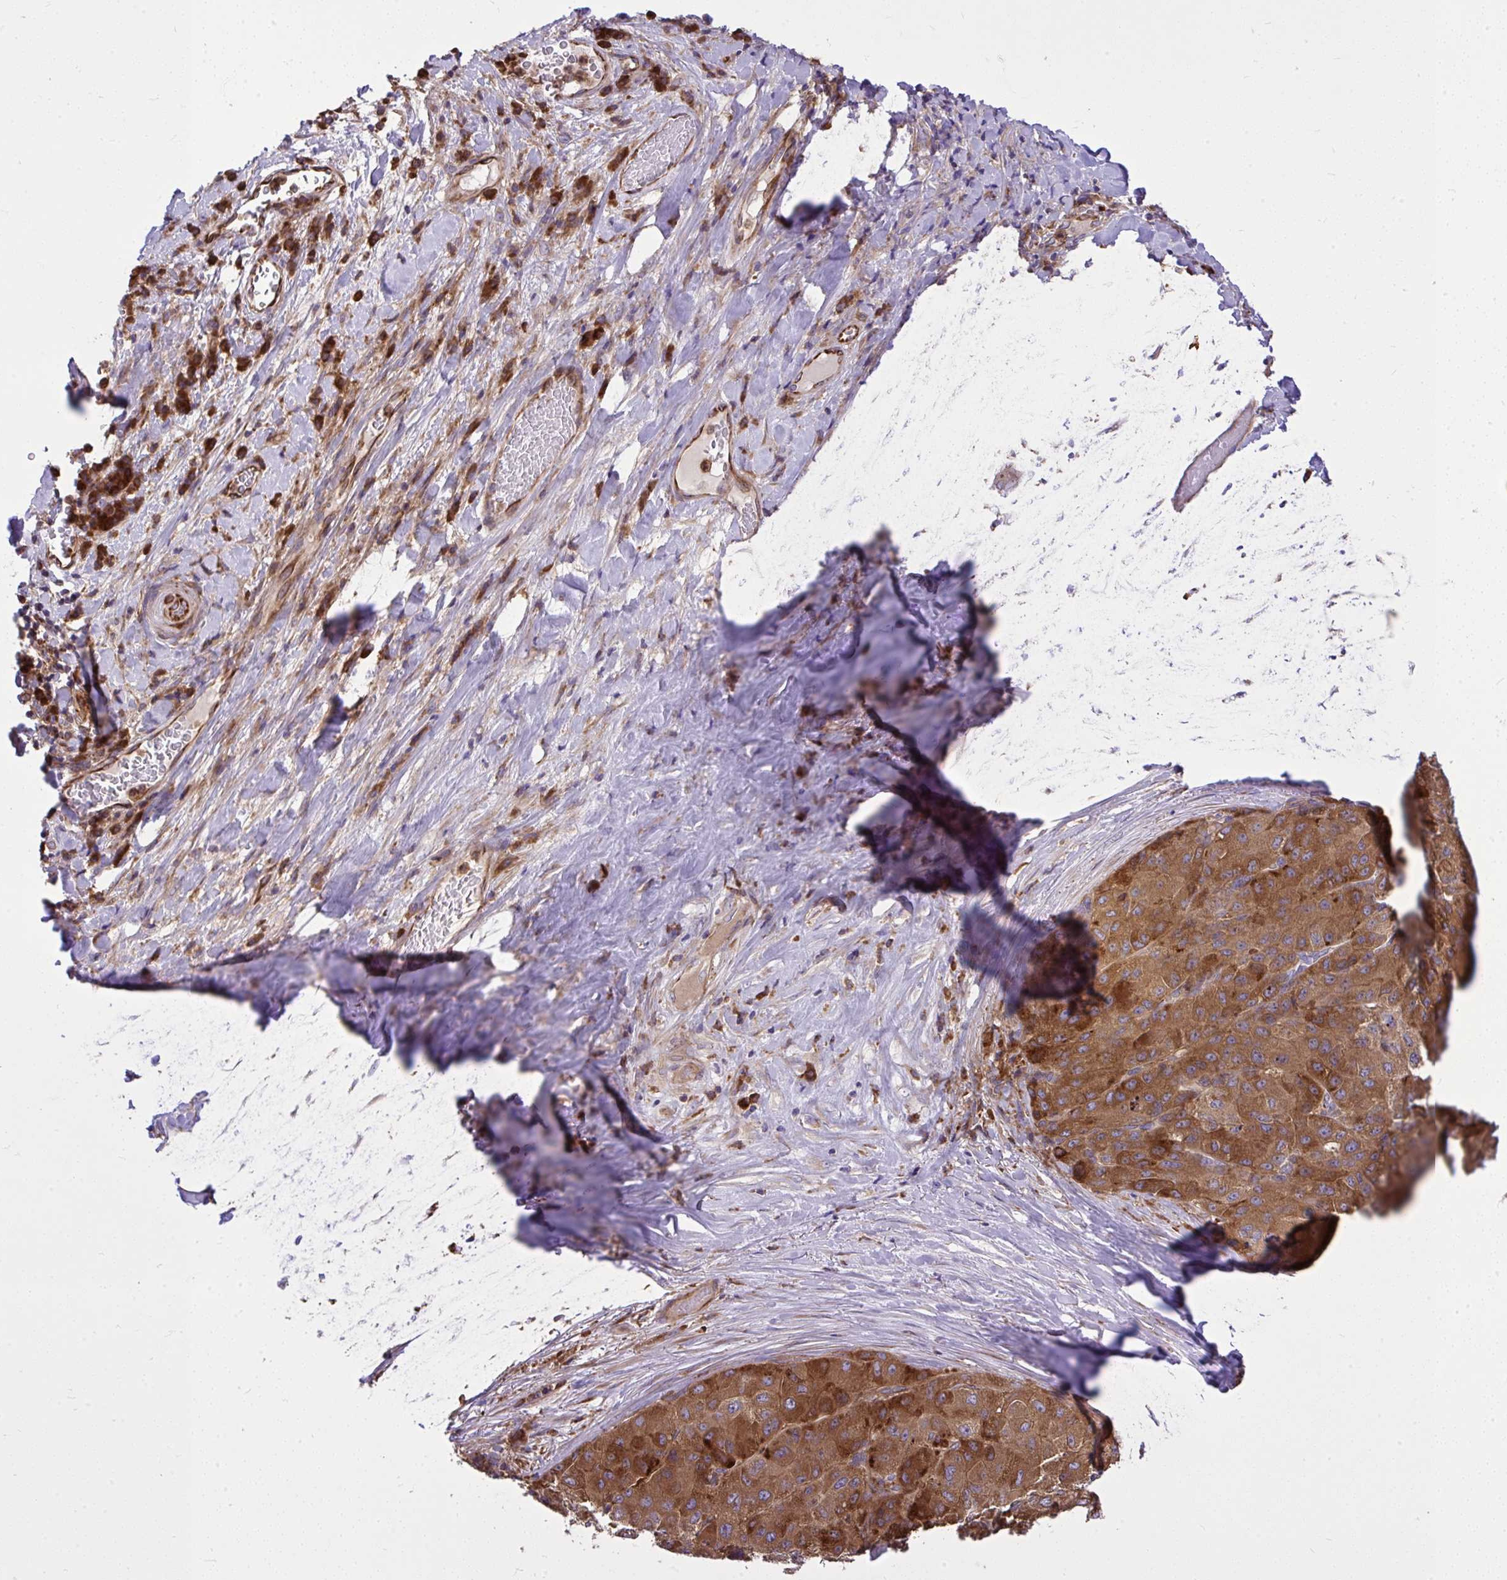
{"staining": {"intensity": "strong", "quantity": ">75%", "location": "cytoplasmic/membranous"}, "tissue": "liver cancer", "cell_type": "Tumor cells", "image_type": "cancer", "snomed": [{"axis": "morphology", "description": "Carcinoma, Hepatocellular, NOS"}, {"axis": "topography", "description": "Liver"}], "caption": "Protein analysis of liver cancer tissue exhibits strong cytoplasmic/membranous positivity in approximately >75% of tumor cells.", "gene": "PAIP2", "patient": {"sex": "male", "age": 80}}